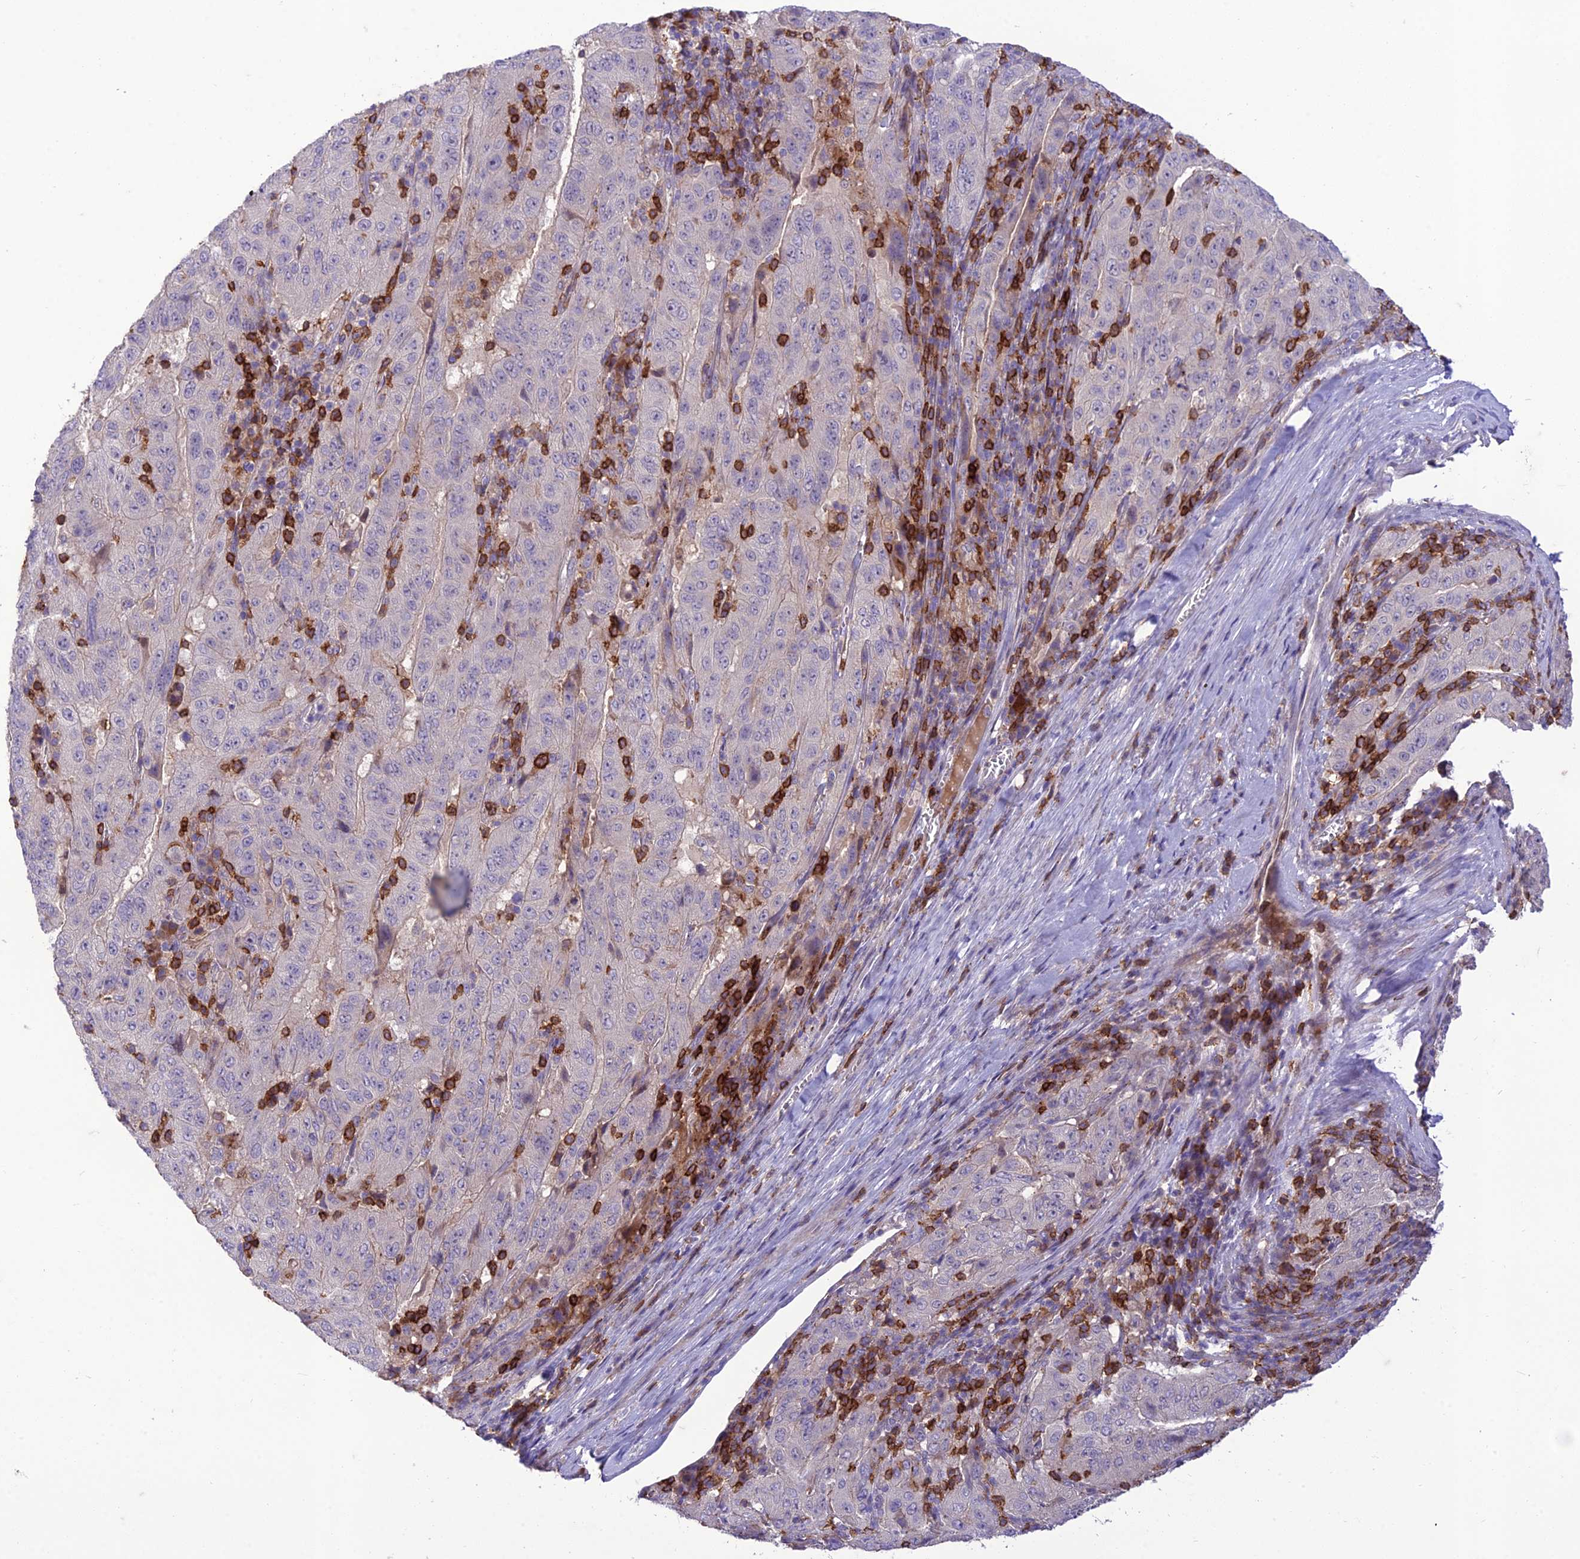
{"staining": {"intensity": "negative", "quantity": "none", "location": "none"}, "tissue": "pancreatic cancer", "cell_type": "Tumor cells", "image_type": "cancer", "snomed": [{"axis": "morphology", "description": "Adenocarcinoma, NOS"}, {"axis": "topography", "description": "Pancreas"}], "caption": "Protein analysis of pancreatic adenocarcinoma exhibits no significant positivity in tumor cells.", "gene": "ITGAE", "patient": {"sex": "male", "age": 63}}